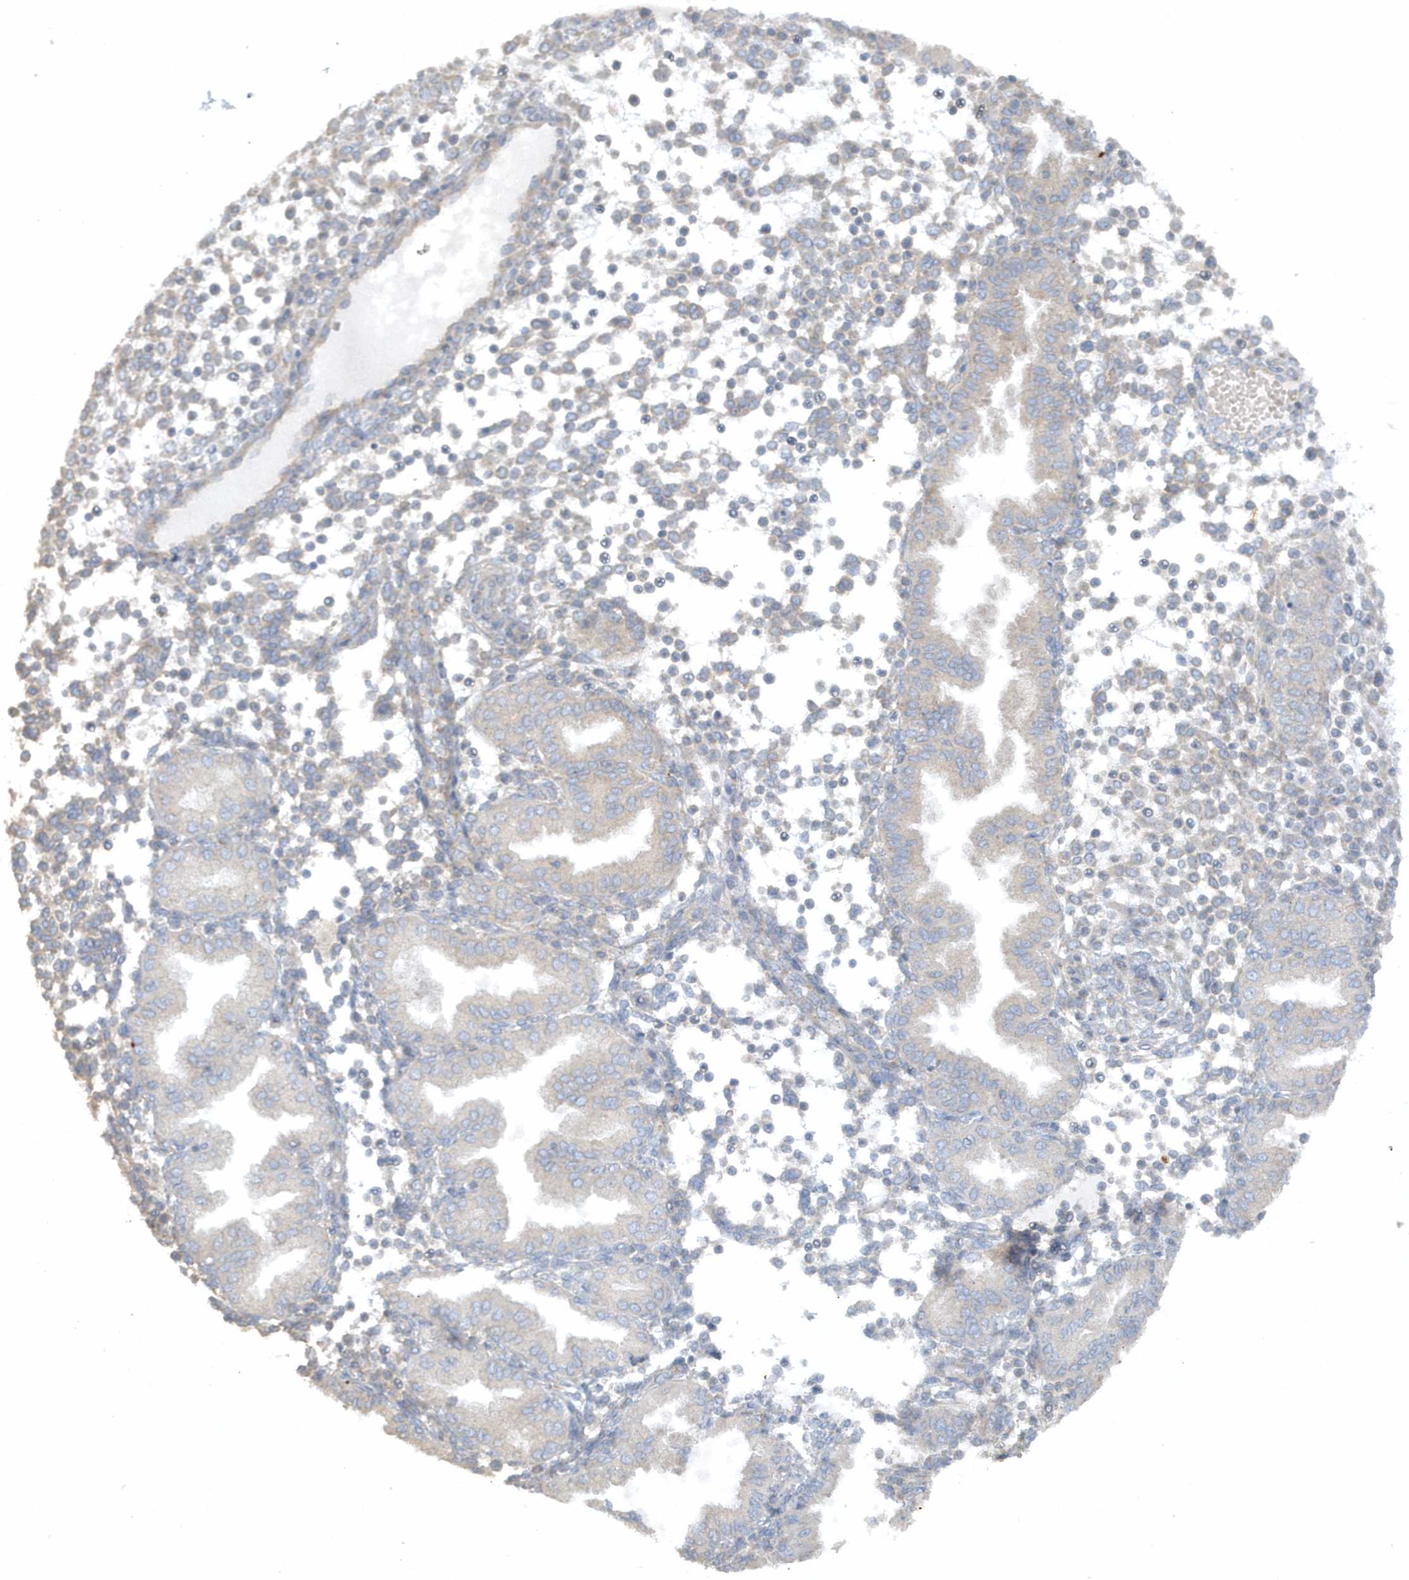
{"staining": {"intensity": "weak", "quantity": "<25%", "location": "cytoplasmic/membranous"}, "tissue": "endometrium", "cell_type": "Cells in endometrial stroma", "image_type": "normal", "snomed": [{"axis": "morphology", "description": "Normal tissue, NOS"}, {"axis": "topography", "description": "Endometrium"}], "caption": "IHC of normal human endometrium shows no expression in cells in endometrial stroma. (DAB immunohistochemistry (IHC) with hematoxylin counter stain).", "gene": "CNOT10", "patient": {"sex": "female", "age": 53}}